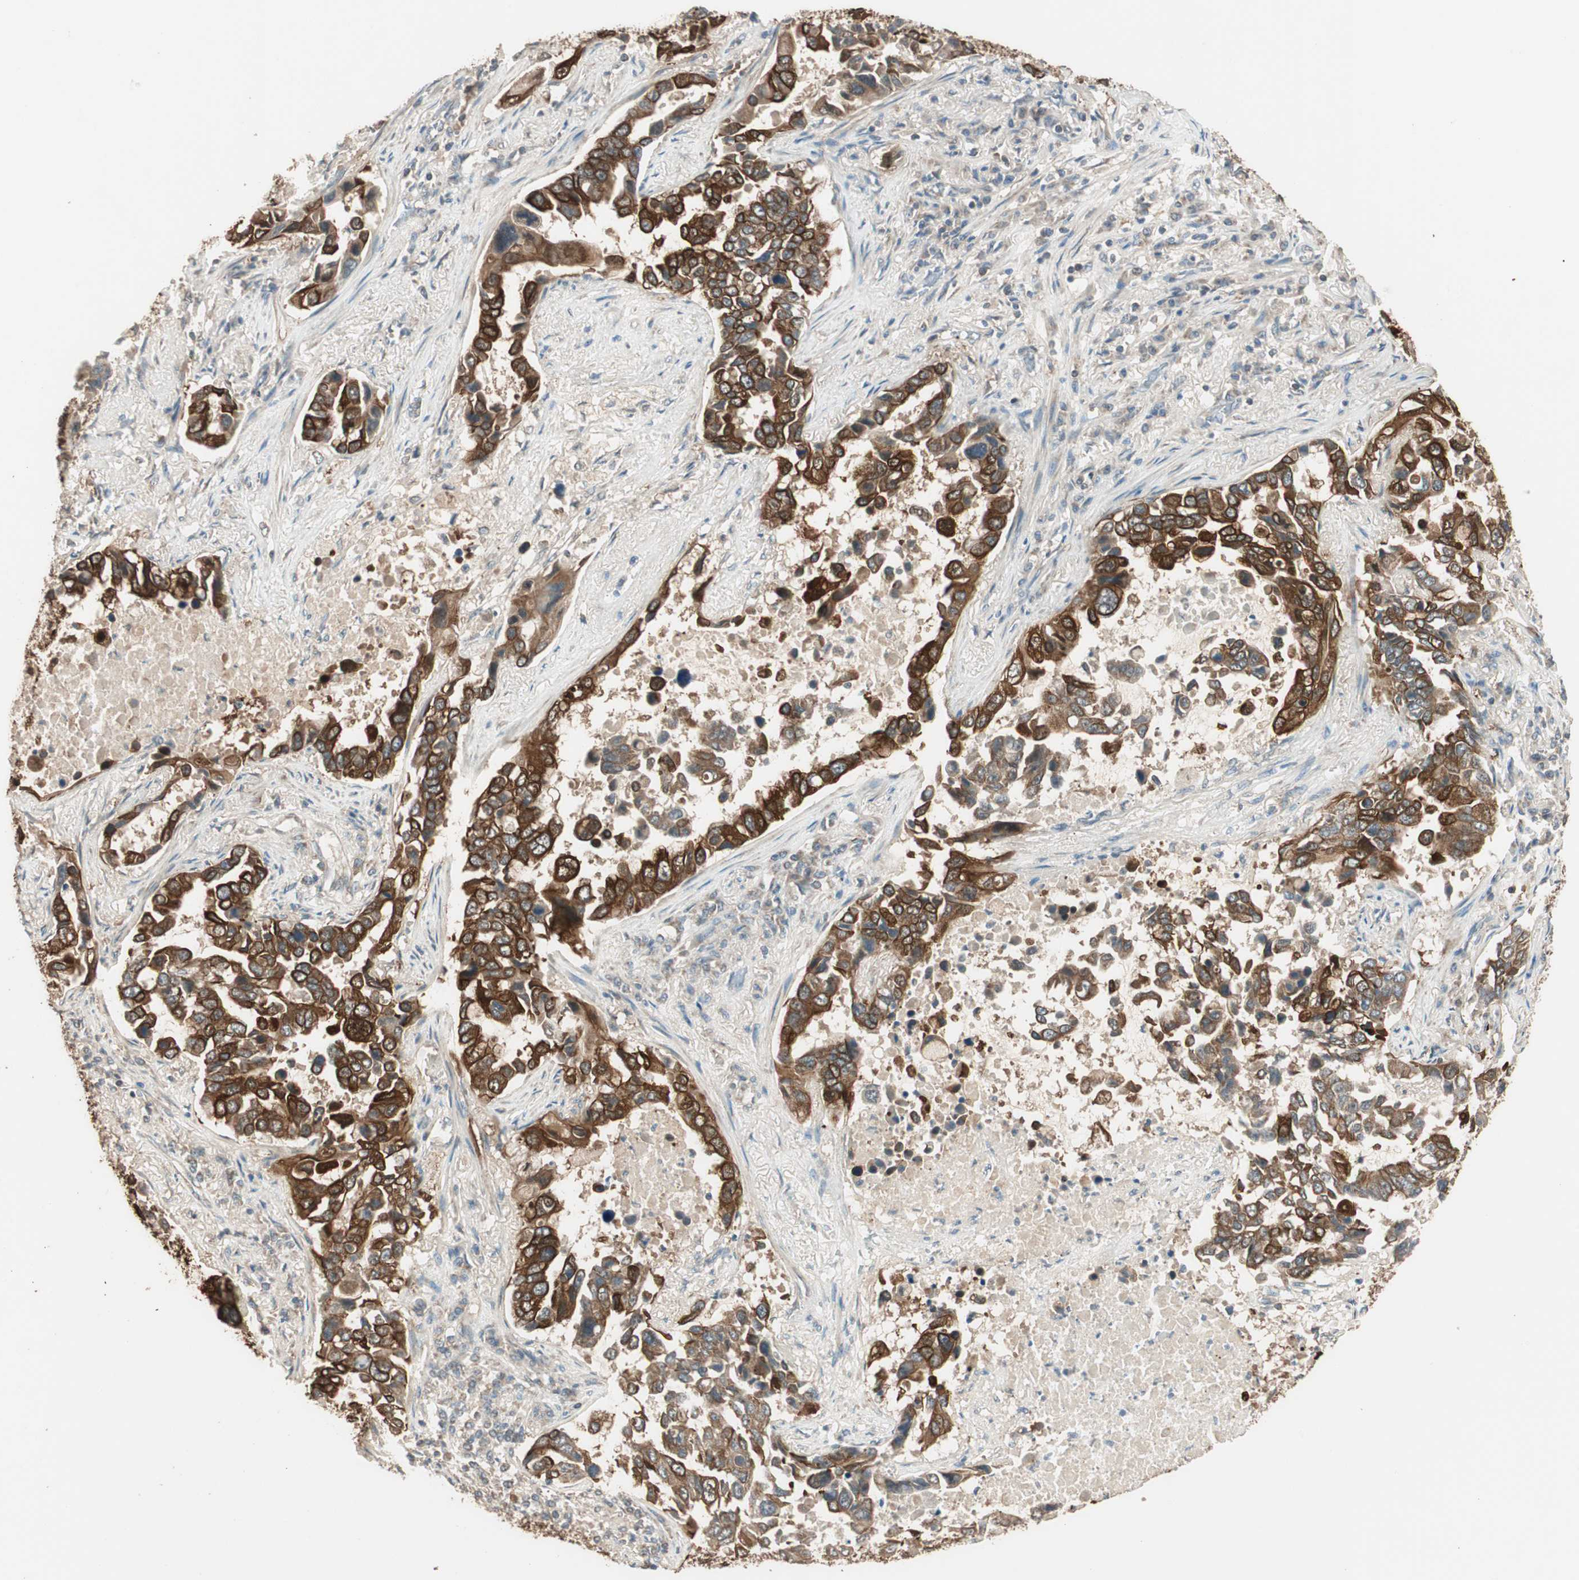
{"staining": {"intensity": "strong", "quantity": ">75%", "location": "cytoplasmic/membranous"}, "tissue": "lung cancer", "cell_type": "Tumor cells", "image_type": "cancer", "snomed": [{"axis": "morphology", "description": "Adenocarcinoma, NOS"}, {"axis": "topography", "description": "Lung"}], "caption": "This micrograph shows immunohistochemistry (IHC) staining of human lung cancer (adenocarcinoma), with high strong cytoplasmic/membranous staining in approximately >75% of tumor cells.", "gene": "TRIM21", "patient": {"sex": "male", "age": 64}}